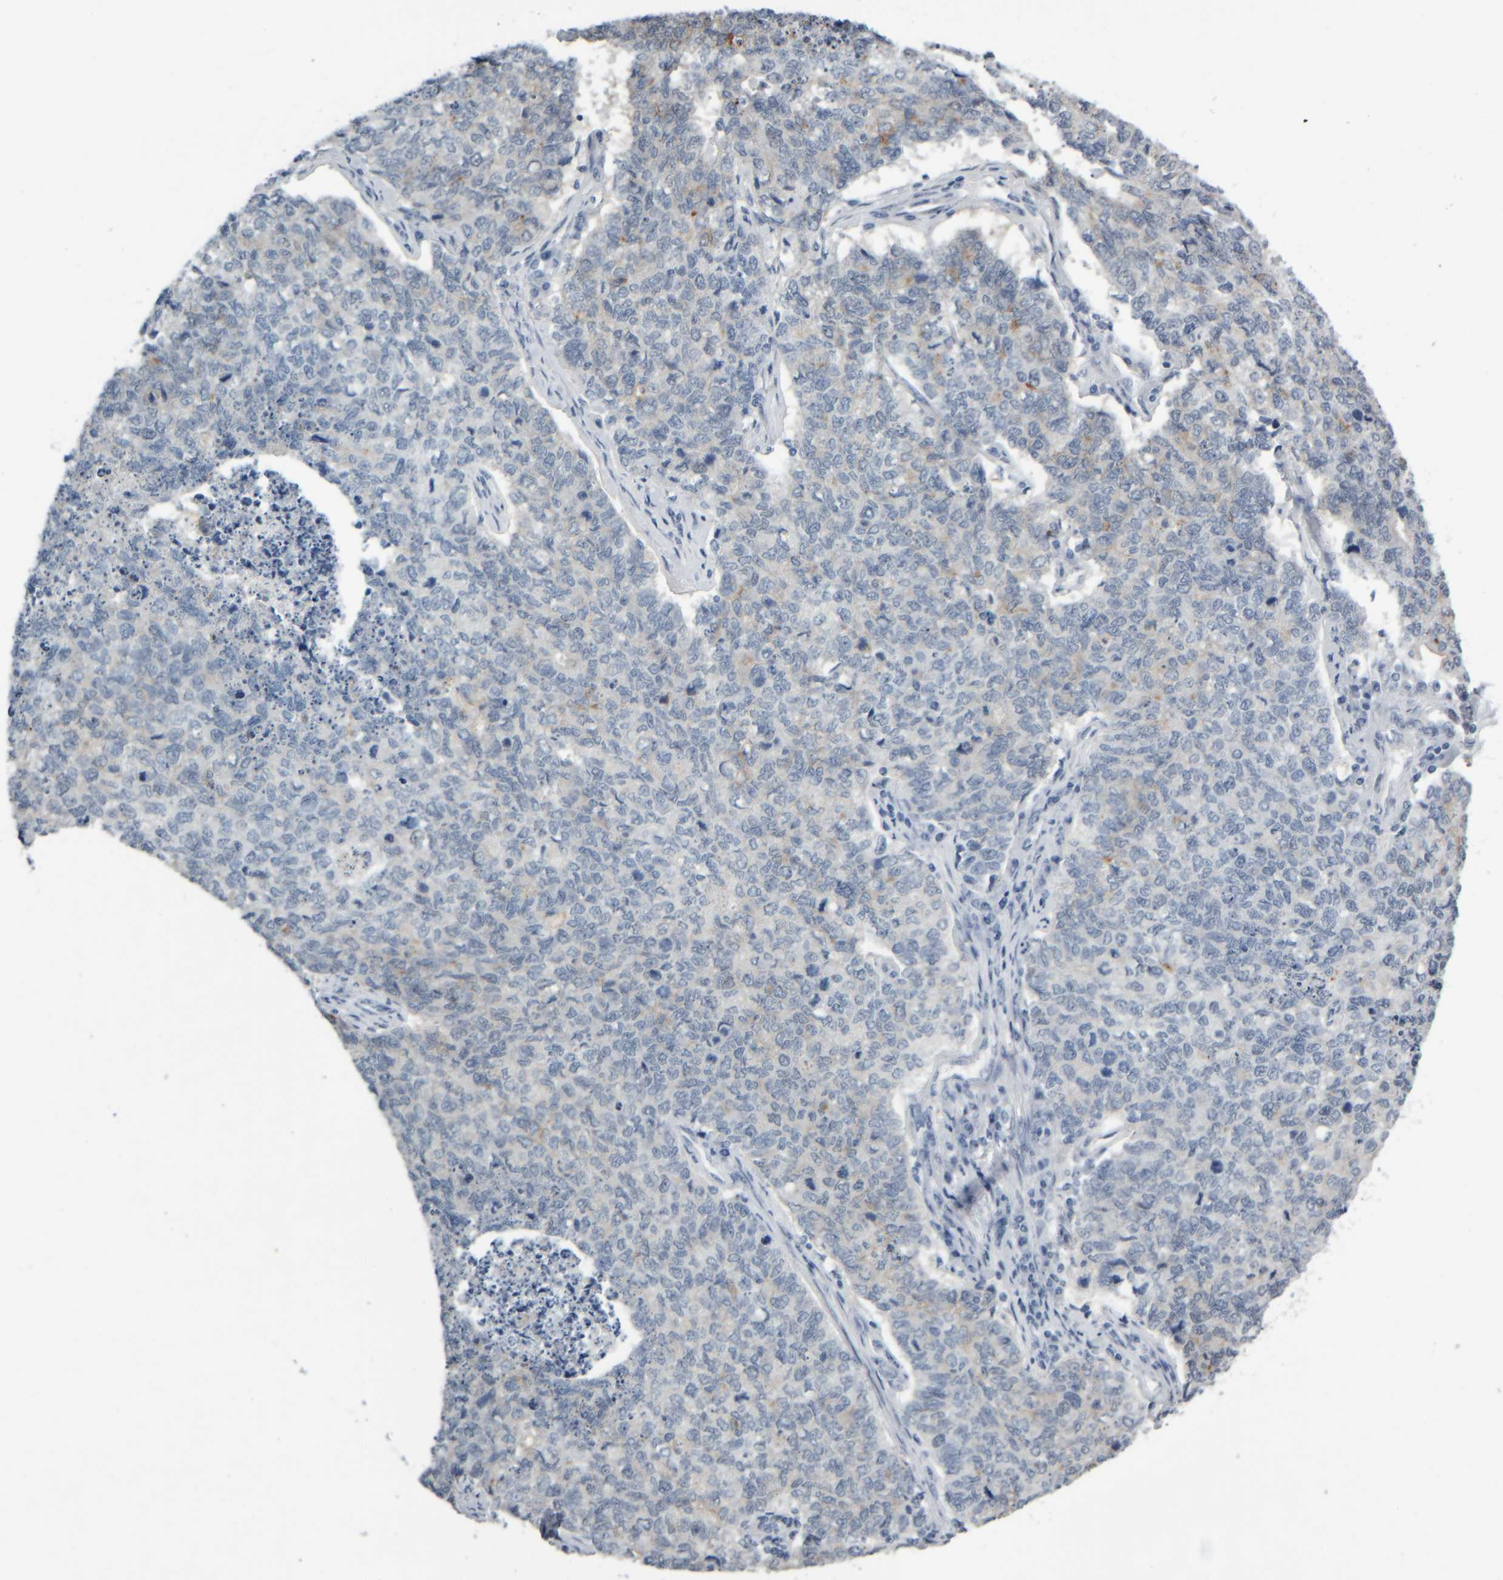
{"staining": {"intensity": "weak", "quantity": "<25%", "location": "cytoplasmic/membranous"}, "tissue": "cervical cancer", "cell_type": "Tumor cells", "image_type": "cancer", "snomed": [{"axis": "morphology", "description": "Squamous cell carcinoma, NOS"}, {"axis": "topography", "description": "Cervix"}], "caption": "DAB (3,3'-diaminobenzidine) immunohistochemical staining of human cervical squamous cell carcinoma exhibits no significant expression in tumor cells.", "gene": "COL14A1", "patient": {"sex": "female", "age": 63}}